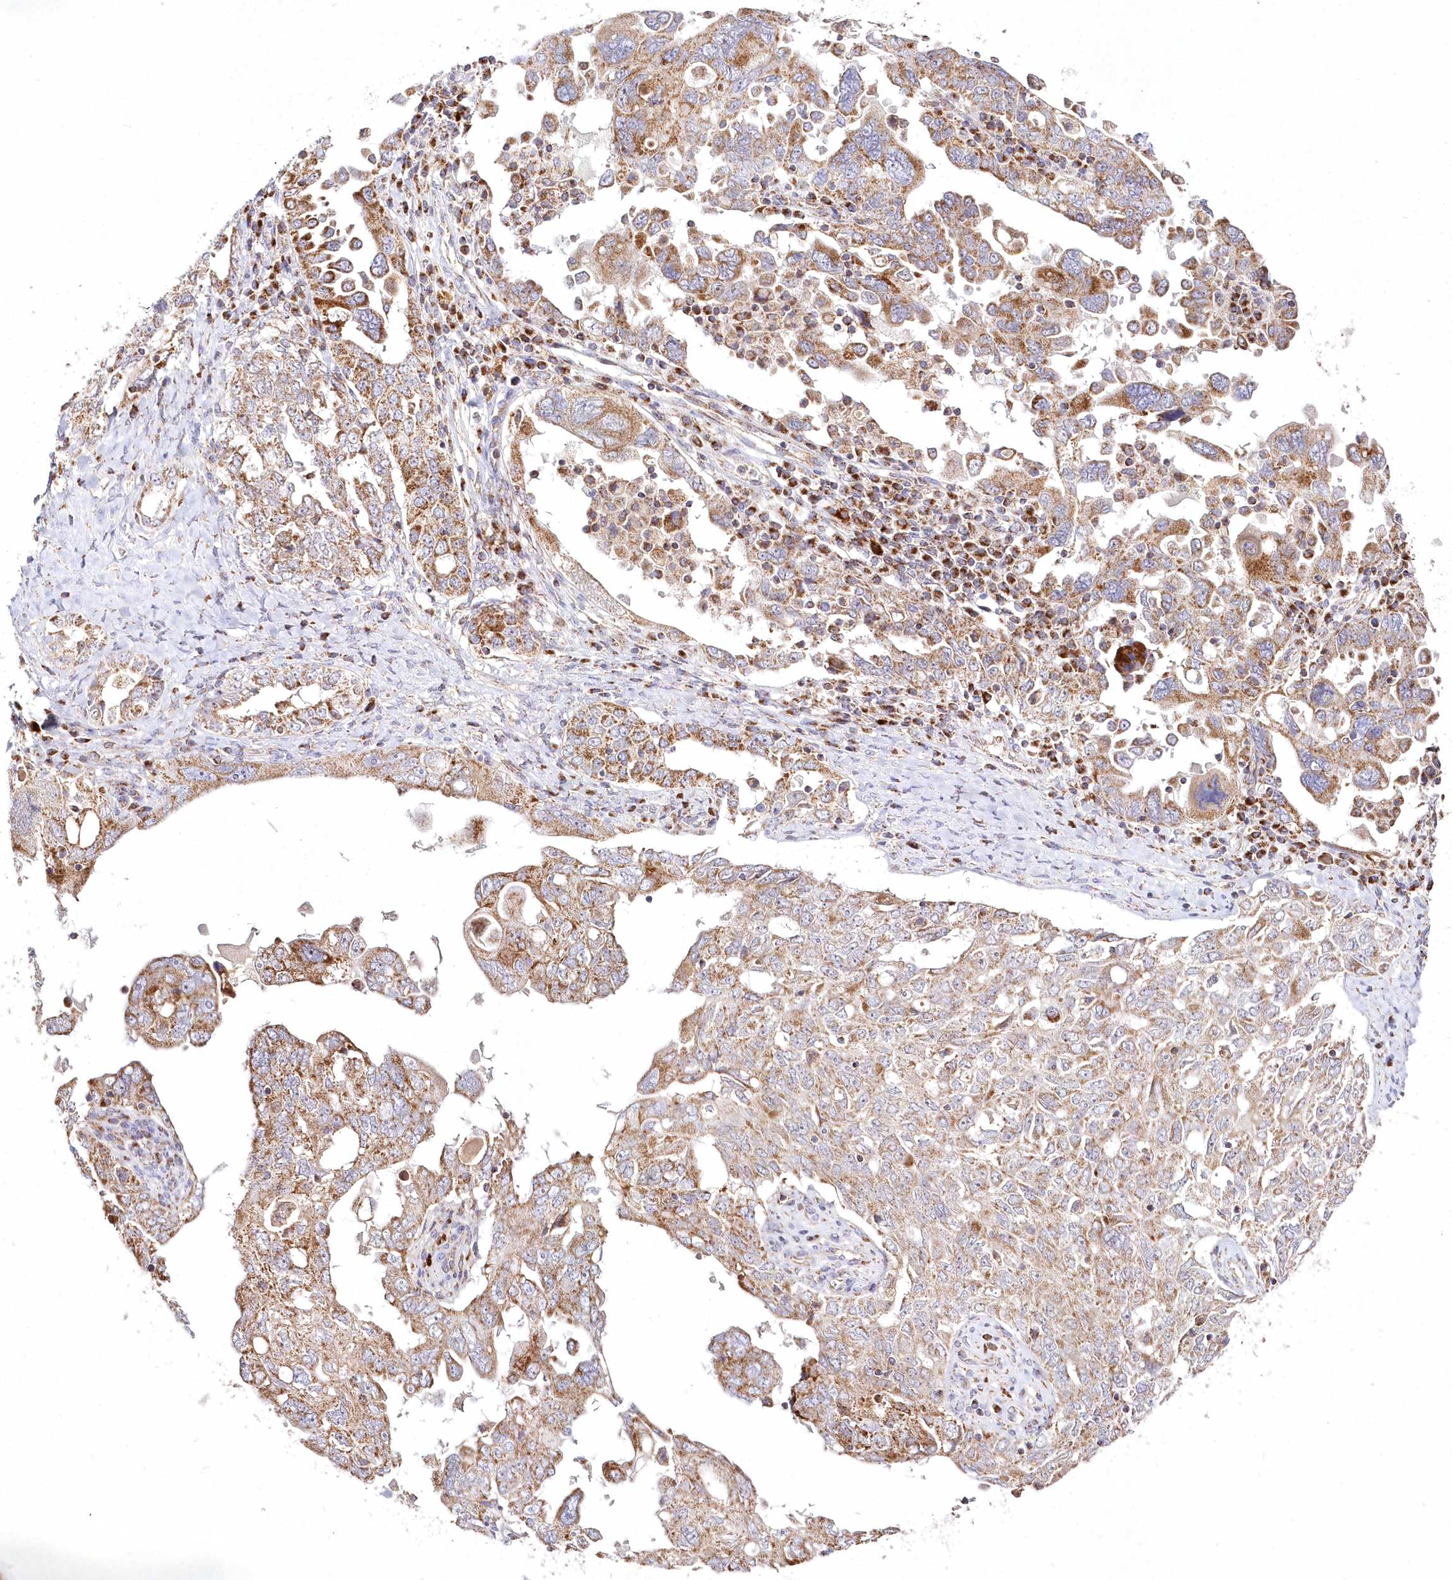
{"staining": {"intensity": "moderate", "quantity": ">75%", "location": "cytoplasmic/membranous"}, "tissue": "ovarian cancer", "cell_type": "Tumor cells", "image_type": "cancer", "snomed": [{"axis": "morphology", "description": "Carcinoma, endometroid"}, {"axis": "topography", "description": "Ovary"}], "caption": "Human ovarian cancer (endometroid carcinoma) stained for a protein (brown) shows moderate cytoplasmic/membranous positive staining in about >75% of tumor cells.", "gene": "DNA2", "patient": {"sex": "female", "age": 62}}